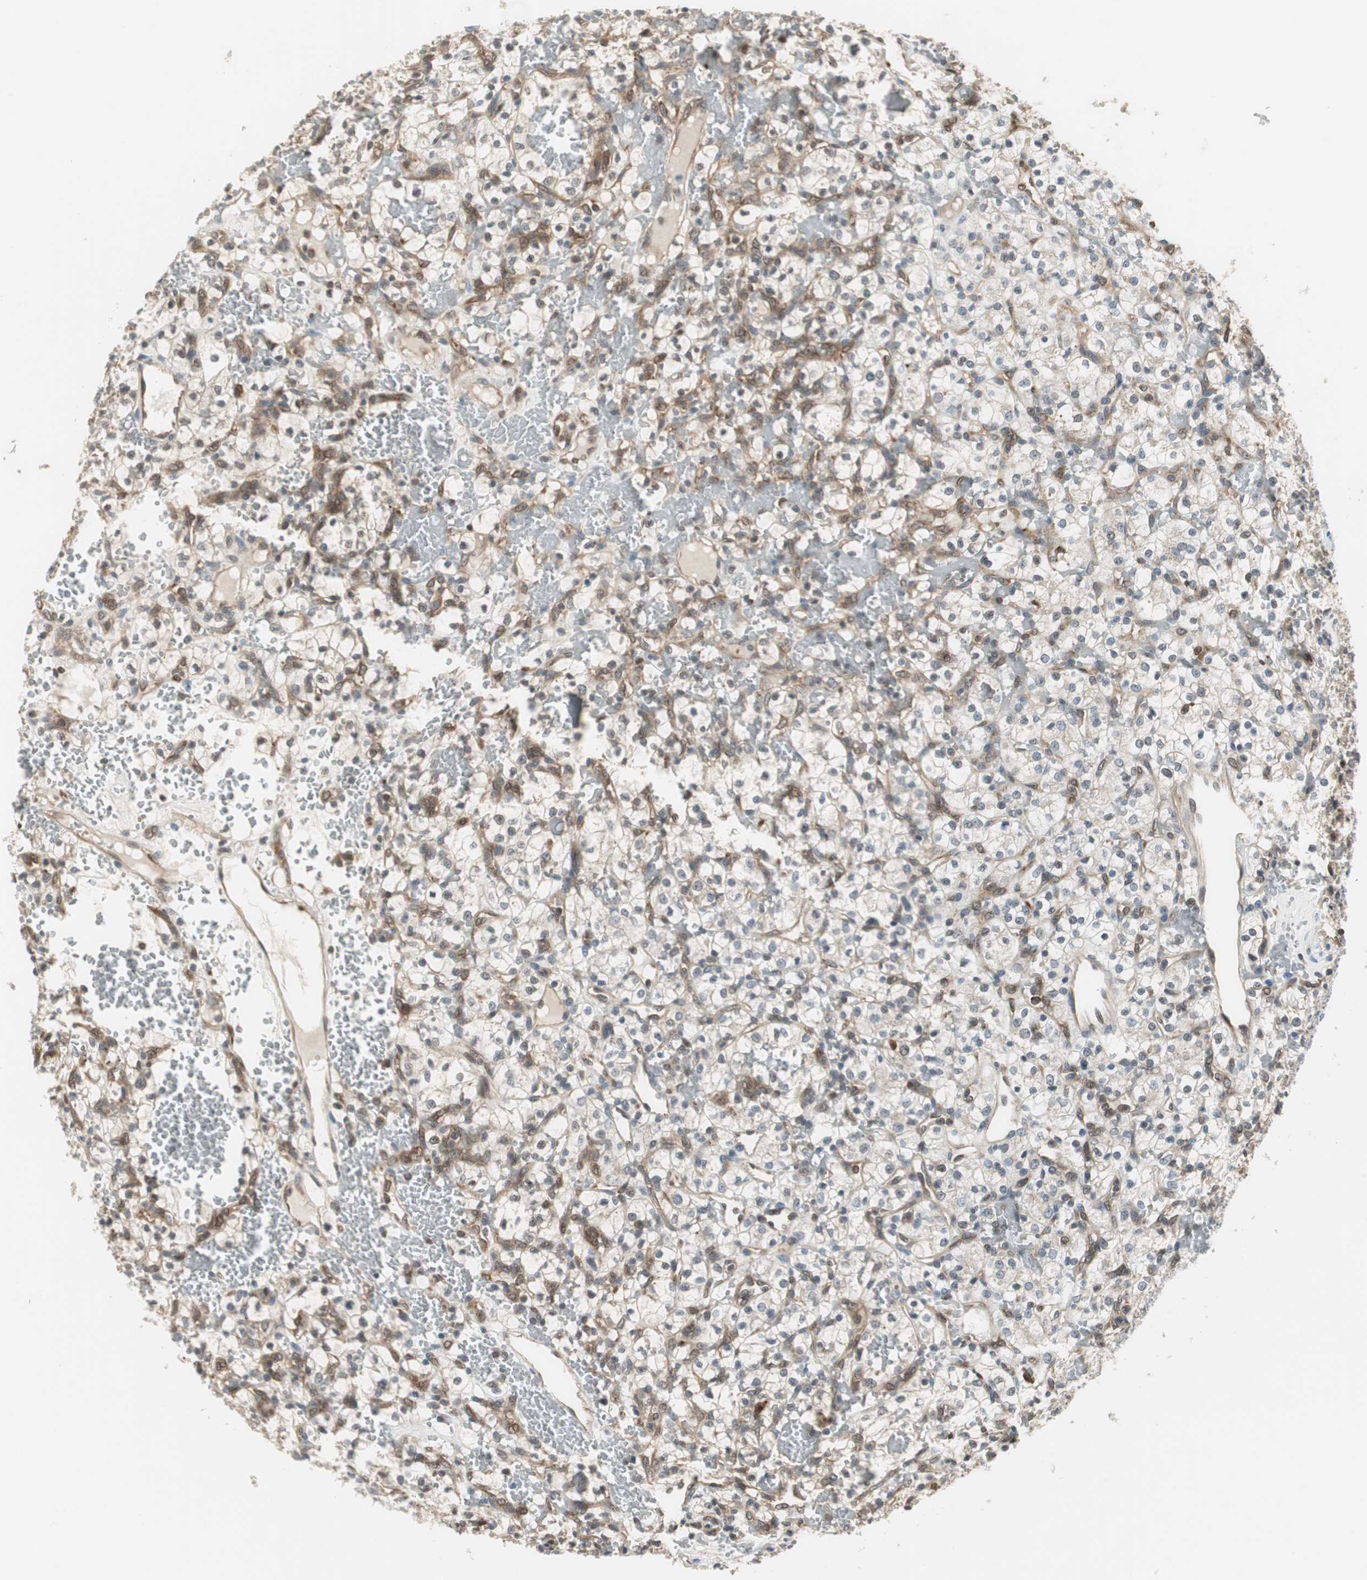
{"staining": {"intensity": "weak", "quantity": "25%-75%", "location": "cytoplasmic/membranous"}, "tissue": "renal cancer", "cell_type": "Tumor cells", "image_type": "cancer", "snomed": [{"axis": "morphology", "description": "Adenocarcinoma, NOS"}, {"axis": "topography", "description": "Kidney"}], "caption": "Immunohistochemistry (IHC) (DAB) staining of renal adenocarcinoma reveals weak cytoplasmic/membranous protein expression in approximately 25%-75% of tumor cells.", "gene": "NCK1", "patient": {"sex": "female", "age": 60}}